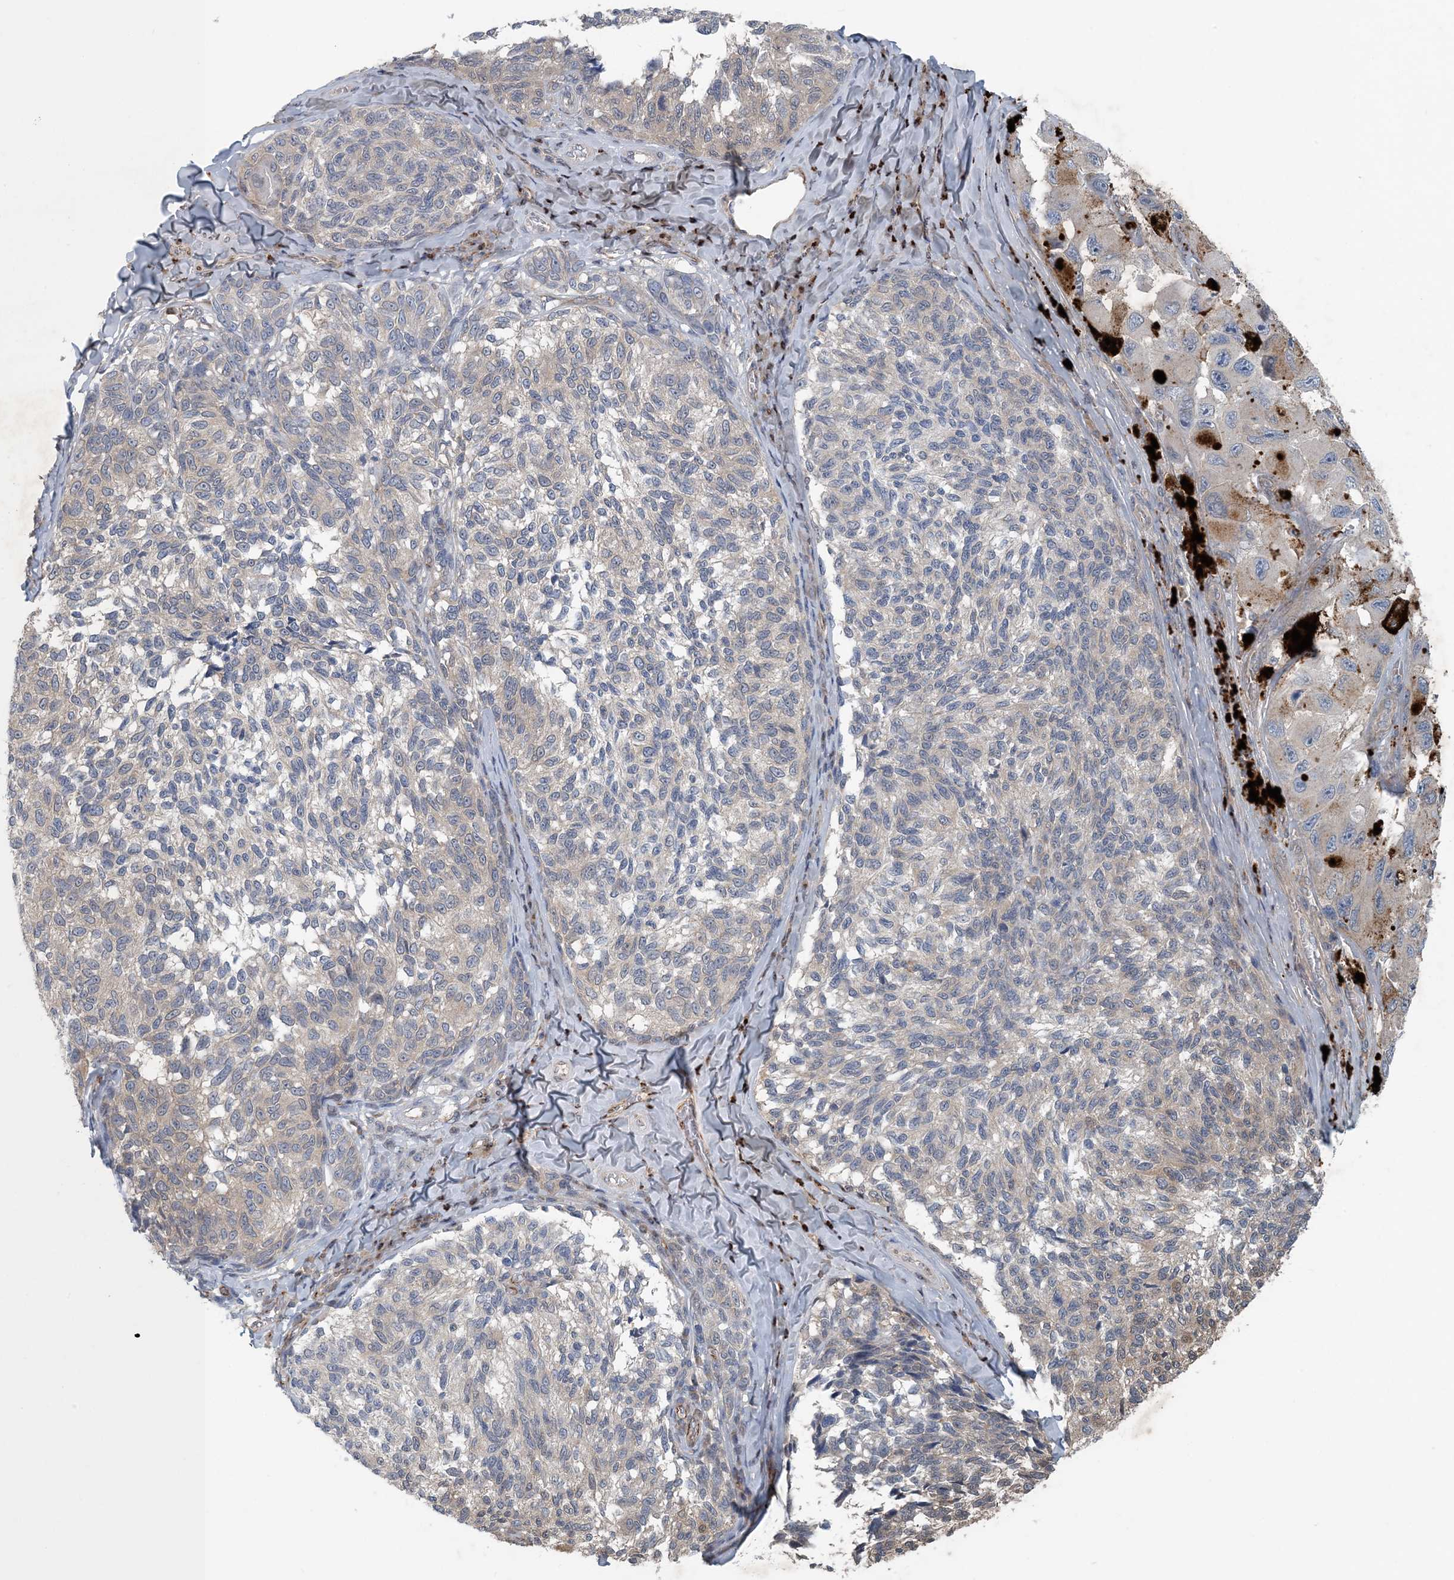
{"staining": {"intensity": "negative", "quantity": "none", "location": "none"}, "tissue": "melanoma", "cell_type": "Tumor cells", "image_type": "cancer", "snomed": [{"axis": "morphology", "description": "Malignant melanoma, NOS"}, {"axis": "topography", "description": "Skin"}], "caption": "Human melanoma stained for a protein using immunohistochemistry reveals no expression in tumor cells.", "gene": "HIKESHI", "patient": {"sex": "female", "age": 73}}